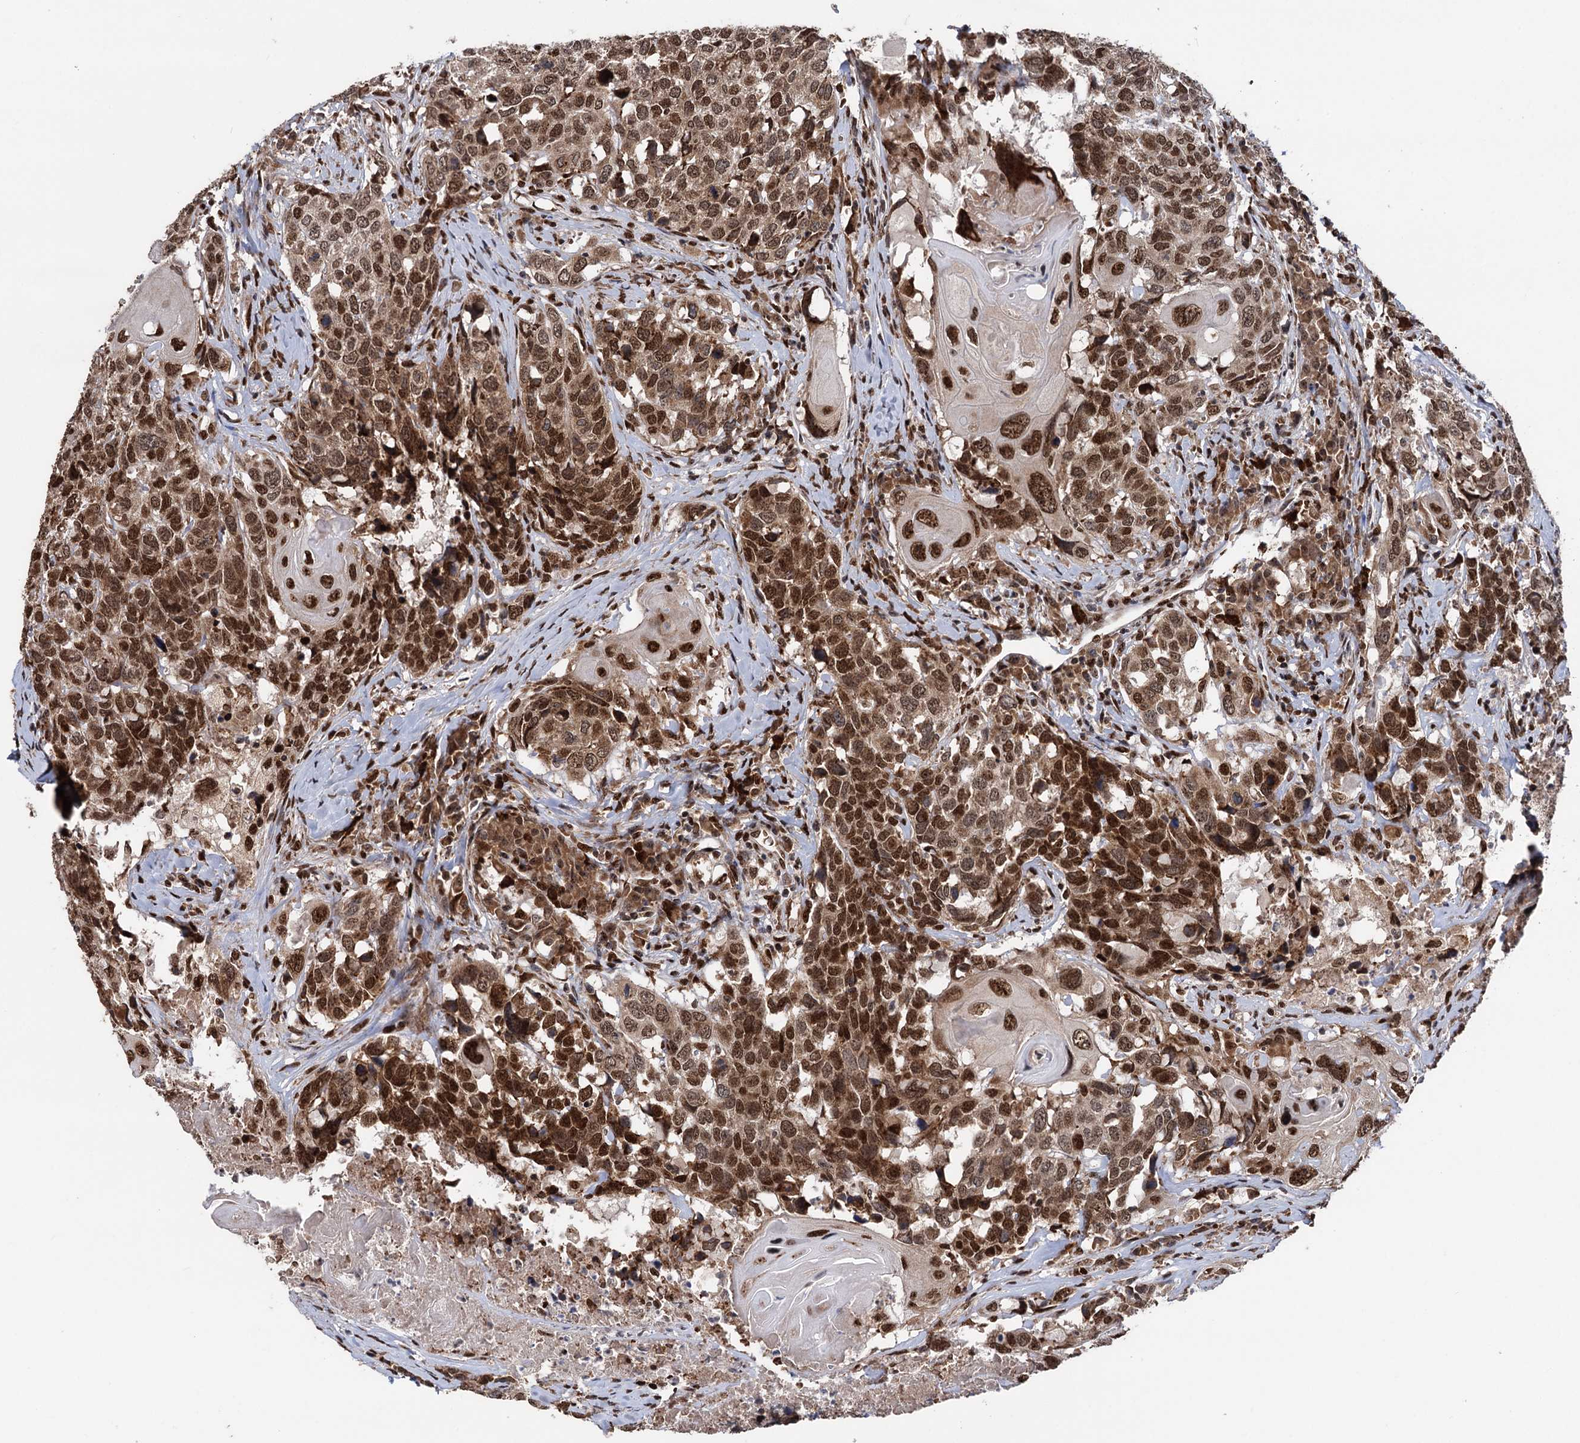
{"staining": {"intensity": "moderate", "quantity": ">75%", "location": "cytoplasmic/membranous,nuclear"}, "tissue": "head and neck cancer", "cell_type": "Tumor cells", "image_type": "cancer", "snomed": [{"axis": "morphology", "description": "Squamous cell carcinoma, NOS"}, {"axis": "topography", "description": "Head-Neck"}], "caption": "This histopathology image reveals immunohistochemistry staining of human head and neck cancer, with medium moderate cytoplasmic/membranous and nuclear staining in about >75% of tumor cells.", "gene": "MESD", "patient": {"sex": "male", "age": 66}}